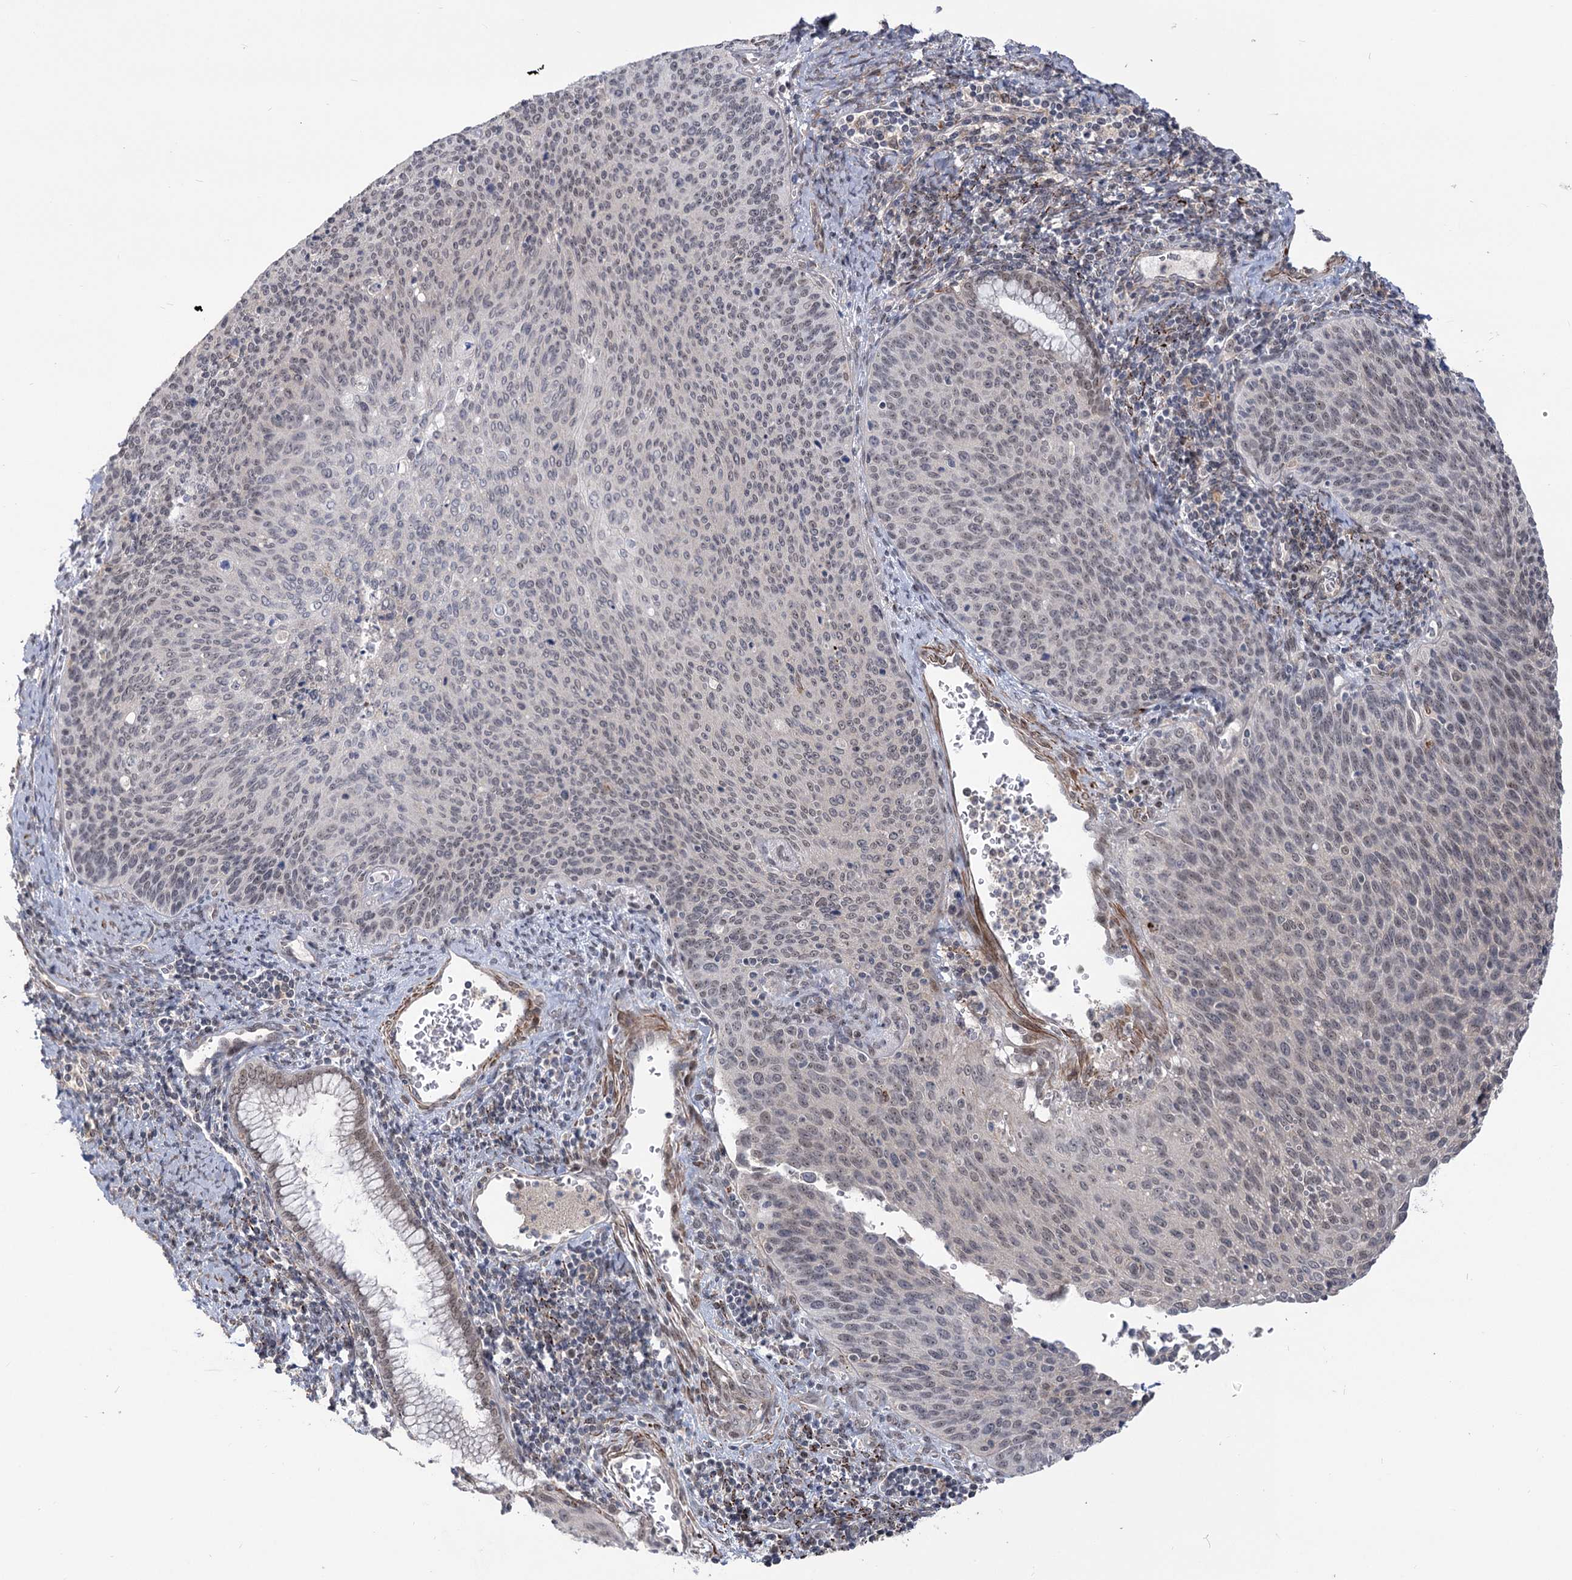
{"staining": {"intensity": "negative", "quantity": "none", "location": "none"}, "tissue": "cervical cancer", "cell_type": "Tumor cells", "image_type": "cancer", "snomed": [{"axis": "morphology", "description": "Squamous cell carcinoma, NOS"}, {"axis": "topography", "description": "Cervix"}], "caption": "Tumor cells are negative for brown protein staining in cervical squamous cell carcinoma.", "gene": "ZSCAN23", "patient": {"sex": "female", "age": 55}}